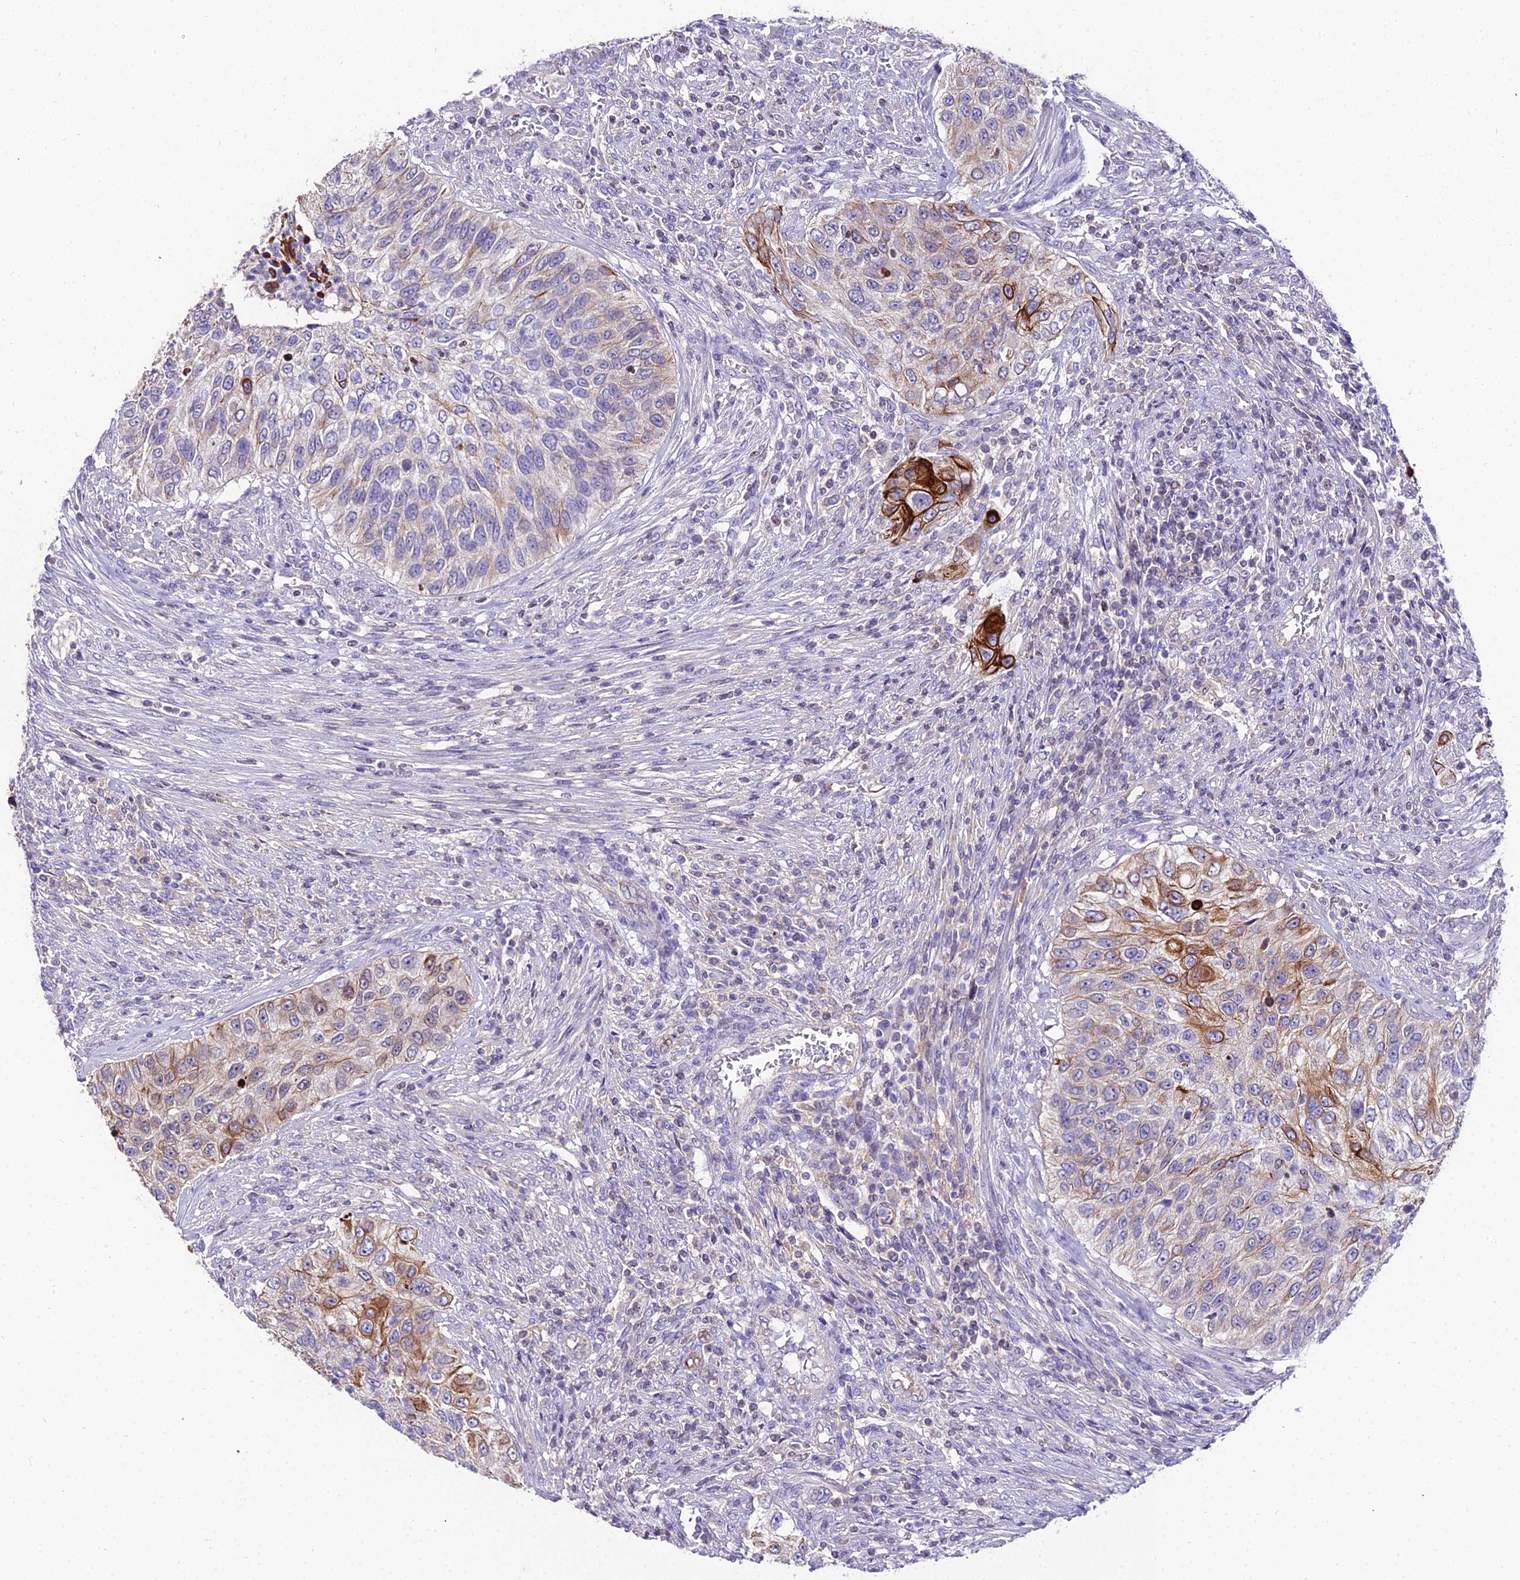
{"staining": {"intensity": "strong", "quantity": "<25%", "location": "cytoplasmic/membranous"}, "tissue": "urothelial cancer", "cell_type": "Tumor cells", "image_type": "cancer", "snomed": [{"axis": "morphology", "description": "Urothelial carcinoma, High grade"}, {"axis": "topography", "description": "Urinary bladder"}], "caption": "The immunohistochemical stain shows strong cytoplasmic/membranous positivity in tumor cells of high-grade urothelial carcinoma tissue.", "gene": "SHQ1", "patient": {"sex": "female", "age": 60}}